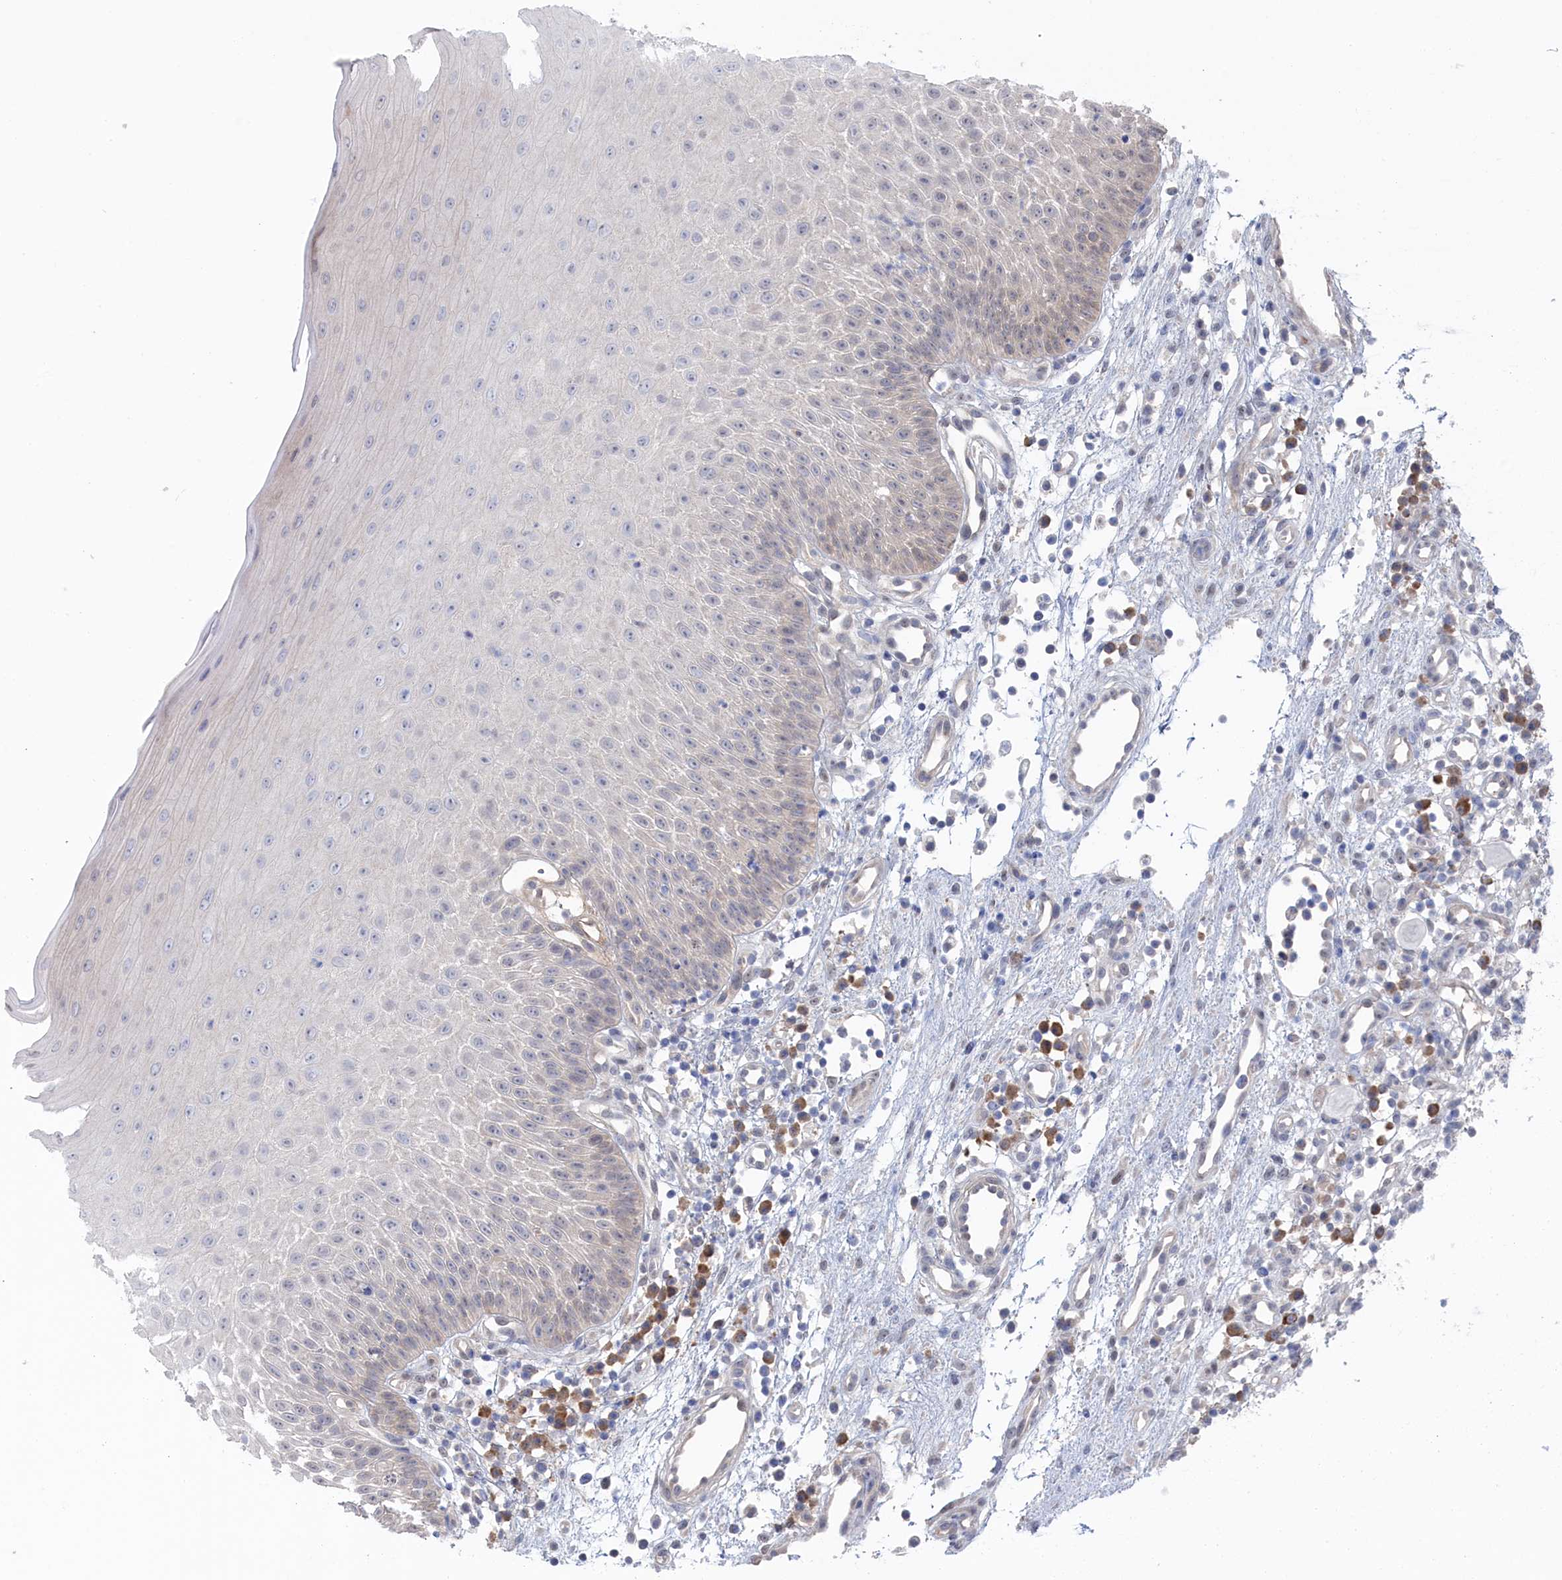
{"staining": {"intensity": "negative", "quantity": "none", "location": "none"}, "tissue": "oral mucosa", "cell_type": "Squamous epithelial cells", "image_type": "normal", "snomed": [{"axis": "morphology", "description": "Normal tissue, NOS"}, {"axis": "topography", "description": "Oral tissue"}], "caption": "Immunohistochemistry photomicrograph of benign oral mucosa stained for a protein (brown), which exhibits no staining in squamous epithelial cells.", "gene": "IRGQ", "patient": {"sex": "female", "age": 13}}